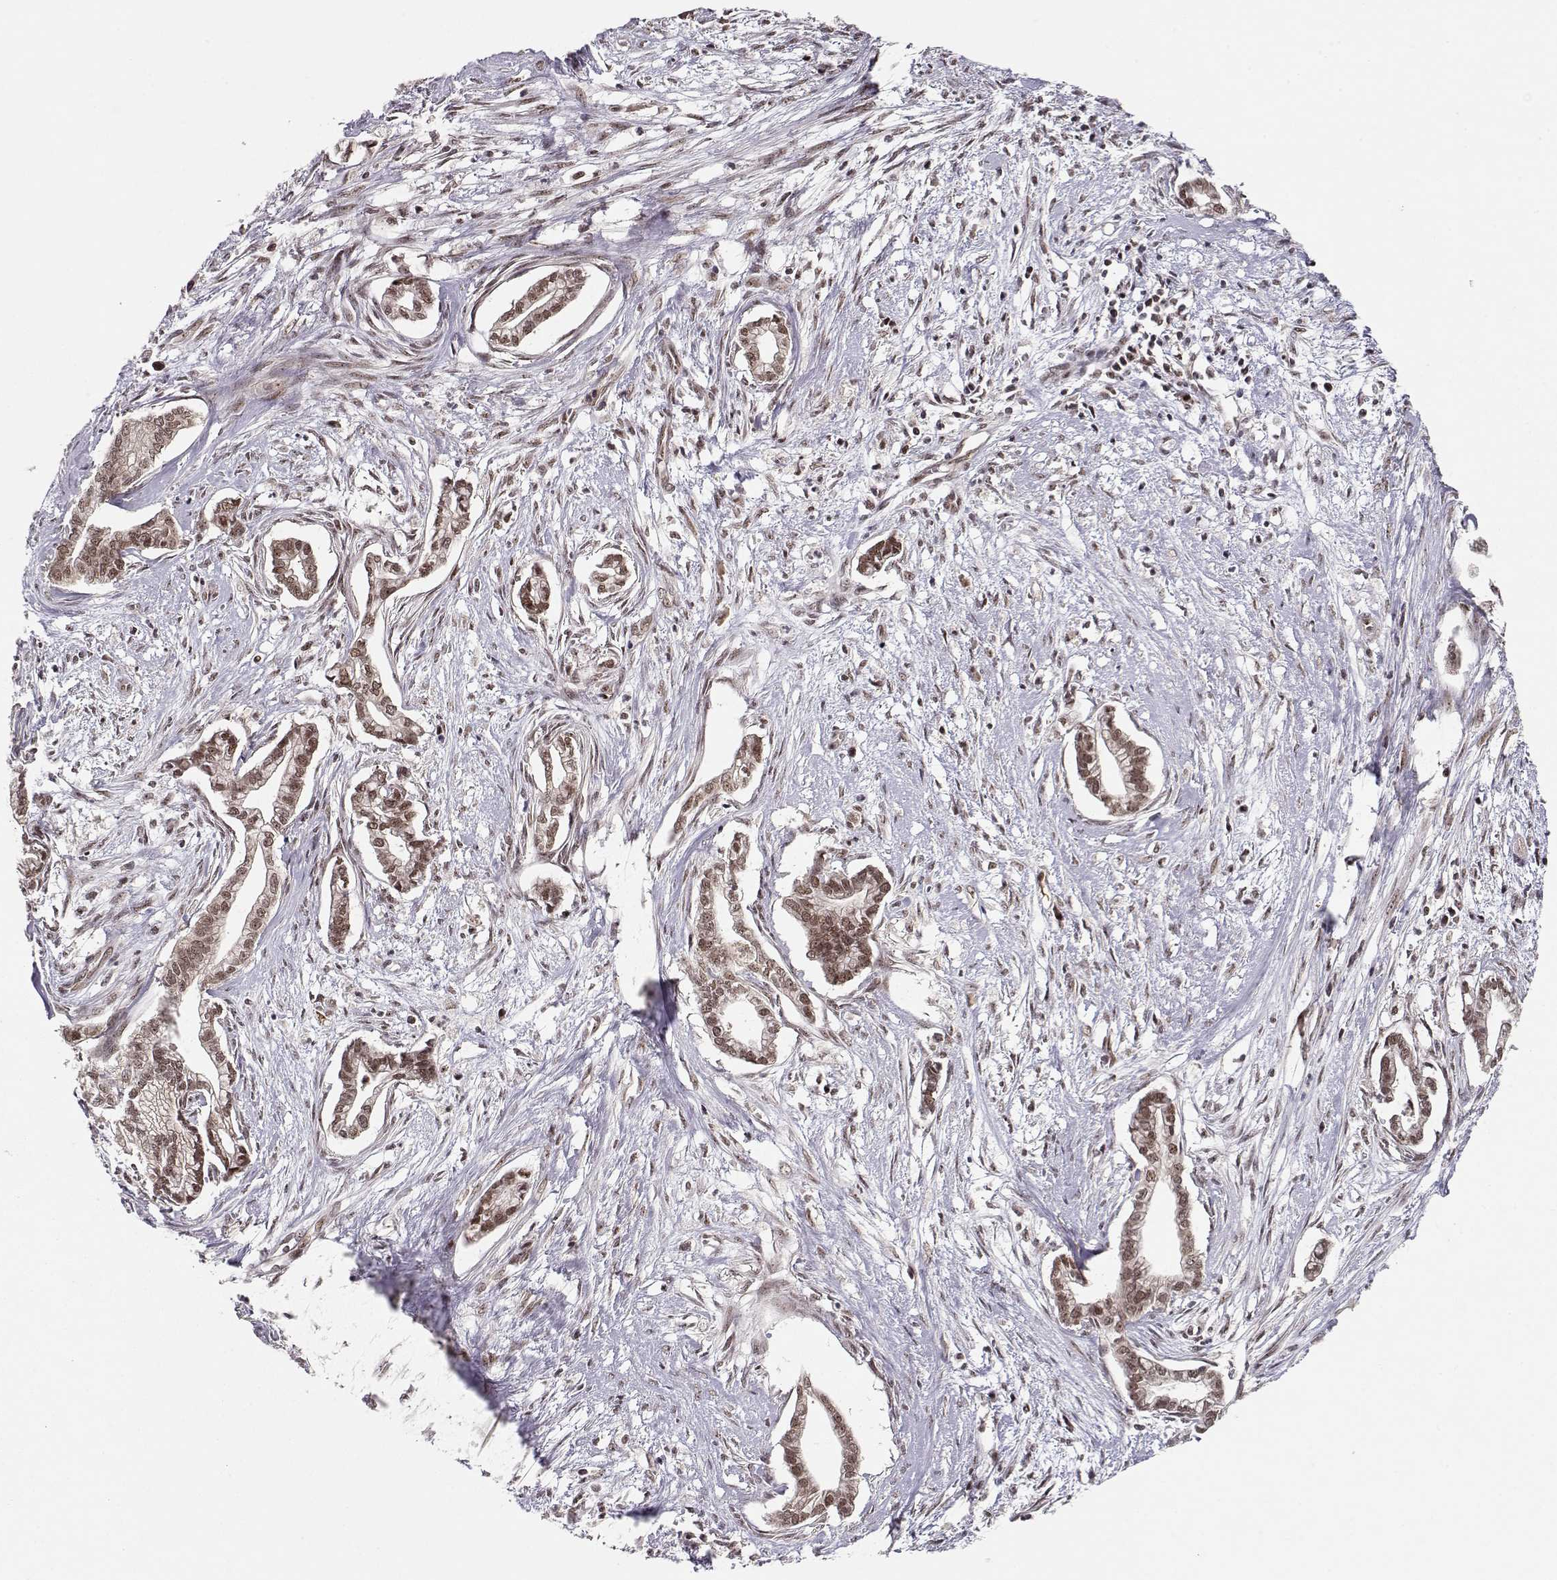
{"staining": {"intensity": "weak", "quantity": ">75%", "location": "nuclear"}, "tissue": "cervical cancer", "cell_type": "Tumor cells", "image_type": "cancer", "snomed": [{"axis": "morphology", "description": "Adenocarcinoma, NOS"}, {"axis": "topography", "description": "Cervix"}], "caption": "Brown immunohistochemical staining in cervical adenocarcinoma demonstrates weak nuclear positivity in approximately >75% of tumor cells.", "gene": "CSNK2A1", "patient": {"sex": "female", "age": 62}}